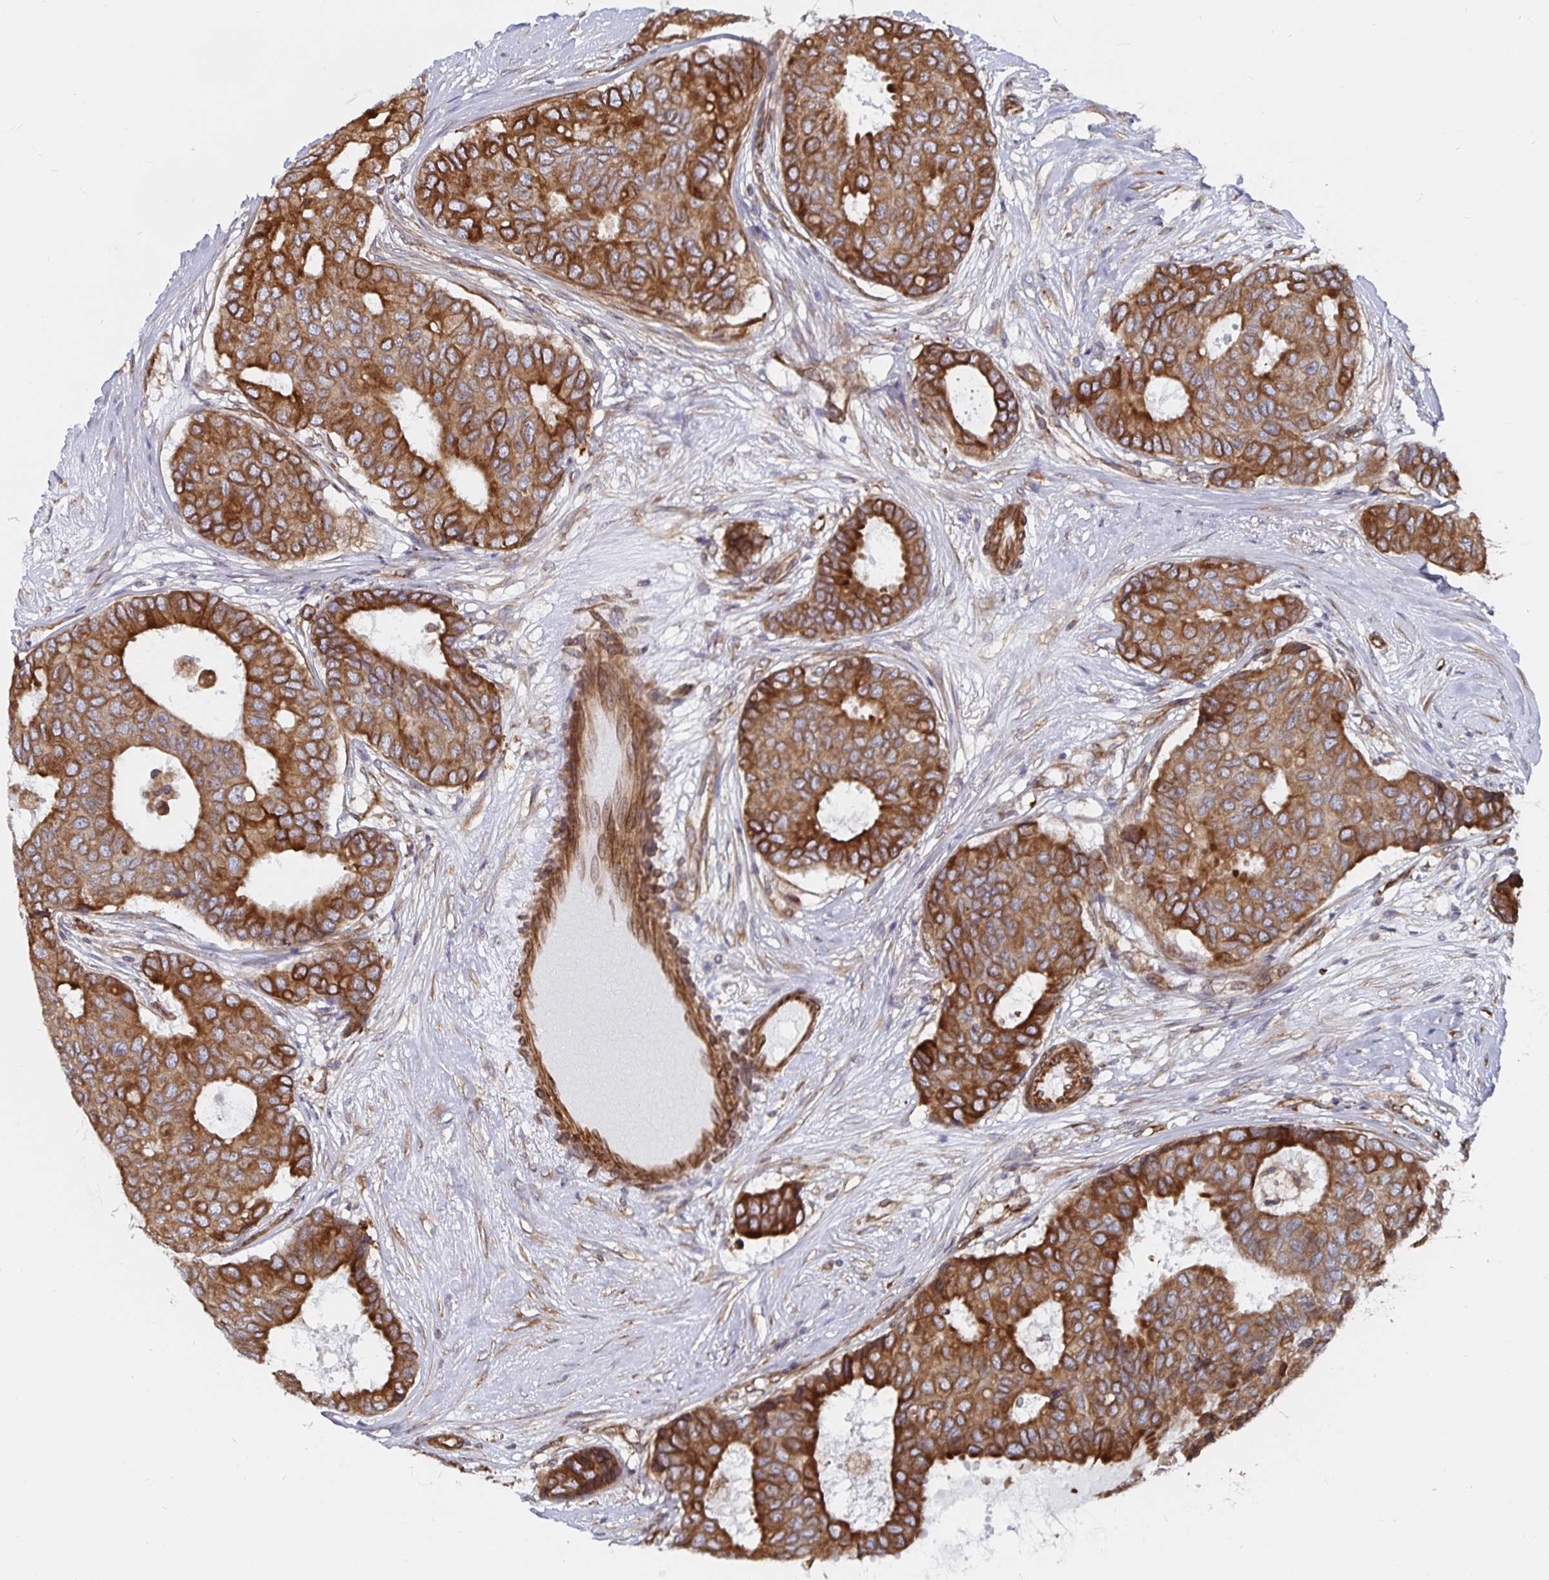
{"staining": {"intensity": "strong", "quantity": ">75%", "location": "cytoplasmic/membranous"}, "tissue": "breast cancer", "cell_type": "Tumor cells", "image_type": "cancer", "snomed": [{"axis": "morphology", "description": "Duct carcinoma"}, {"axis": "topography", "description": "Breast"}], "caption": "Protein staining of breast cancer (intraductal carcinoma) tissue reveals strong cytoplasmic/membranous positivity in approximately >75% of tumor cells.", "gene": "BCAP29", "patient": {"sex": "female", "age": 75}}